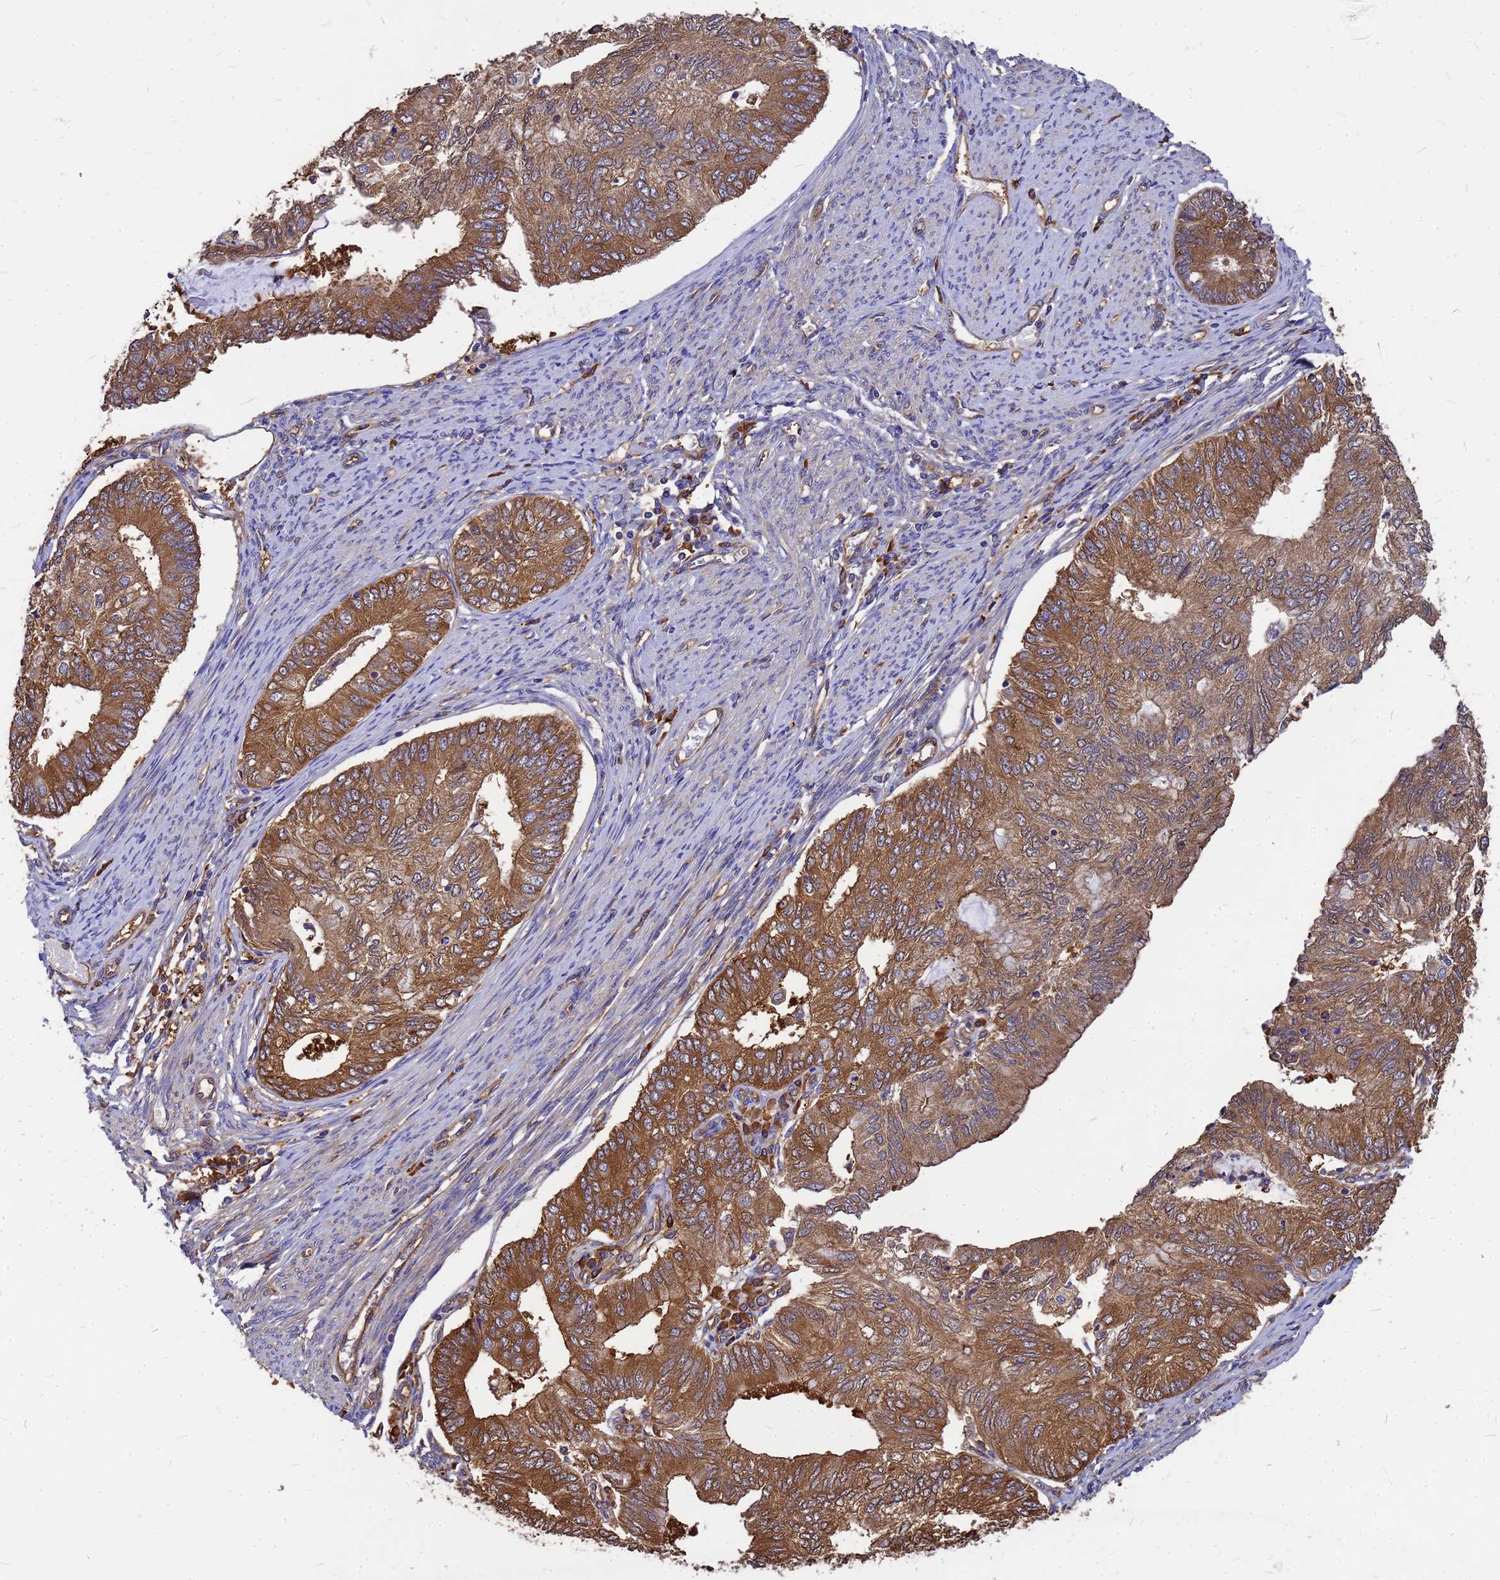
{"staining": {"intensity": "moderate", "quantity": ">75%", "location": "cytoplasmic/membranous"}, "tissue": "endometrial cancer", "cell_type": "Tumor cells", "image_type": "cancer", "snomed": [{"axis": "morphology", "description": "Adenocarcinoma, NOS"}, {"axis": "topography", "description": "Endometrium"}], "caption": "Immunohistochemical staining of adenocarcinoma (endometrial) shows moderate cytoplasmic/membranous protein expression in approximately >75% of tumor cells.", "gene": "GID4", "patient": {"sex": "female", "age": 68}}